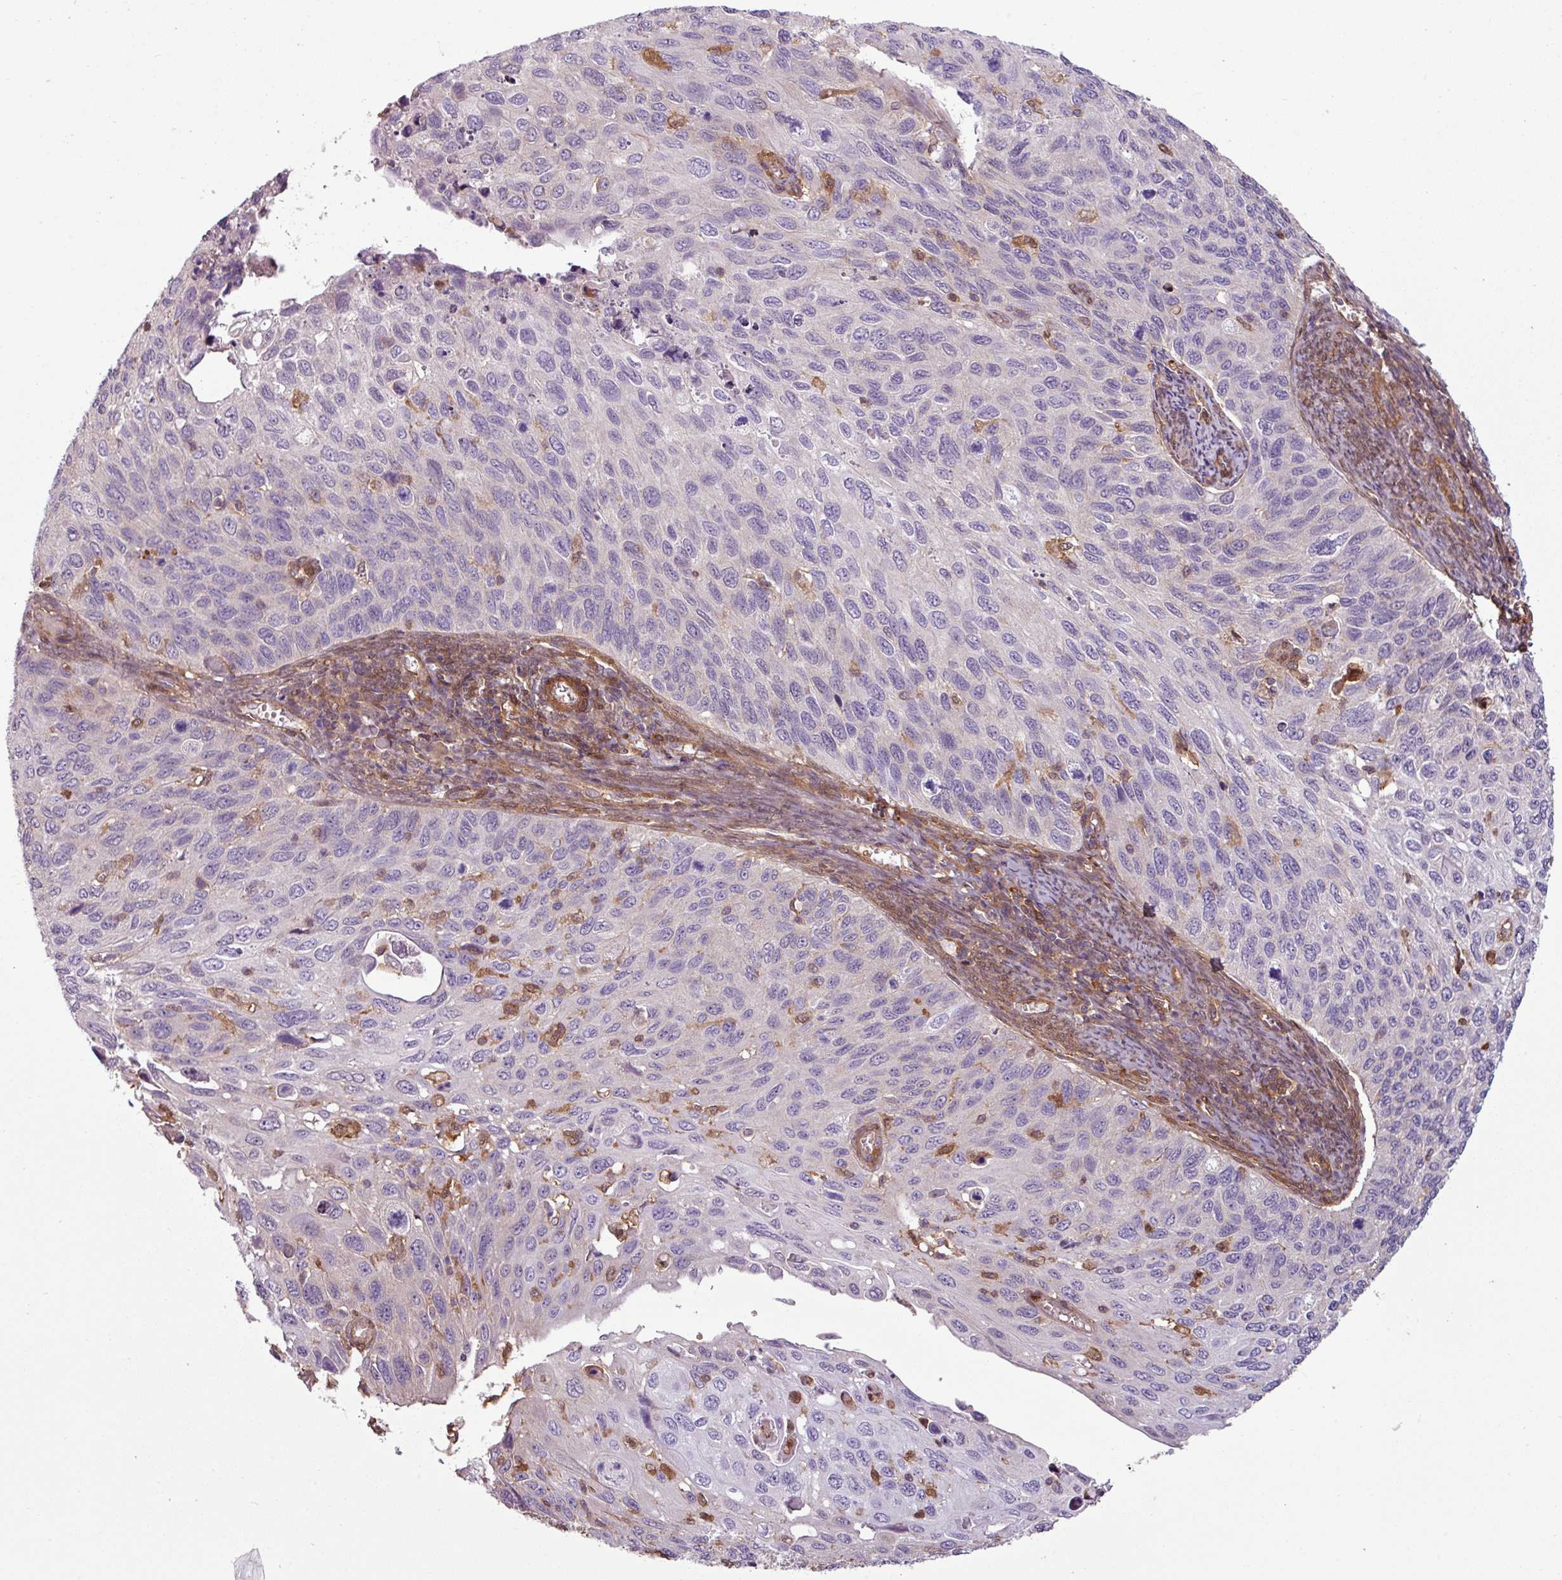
{"staining": {"intensity": "negative", "quantity": "none", "location": "none"}, "tissue": "cervical cancer", "cell_type": "Tumor cells", "image_type": "cancer", "snomed": [{"axis": "morphology", "description": "Squamous cell carcinoma, NOS"}, {"axis": "topography", "description": "Cervix"}], "caption": "An immunohistochemistry image of cervical squamous cell carcinoma is shown. There is no staining in tumor cells of cervical squamous cell carcinoma.", "gene": "SH3BGRL", "patient": {"sex": "female", "age": 70}}